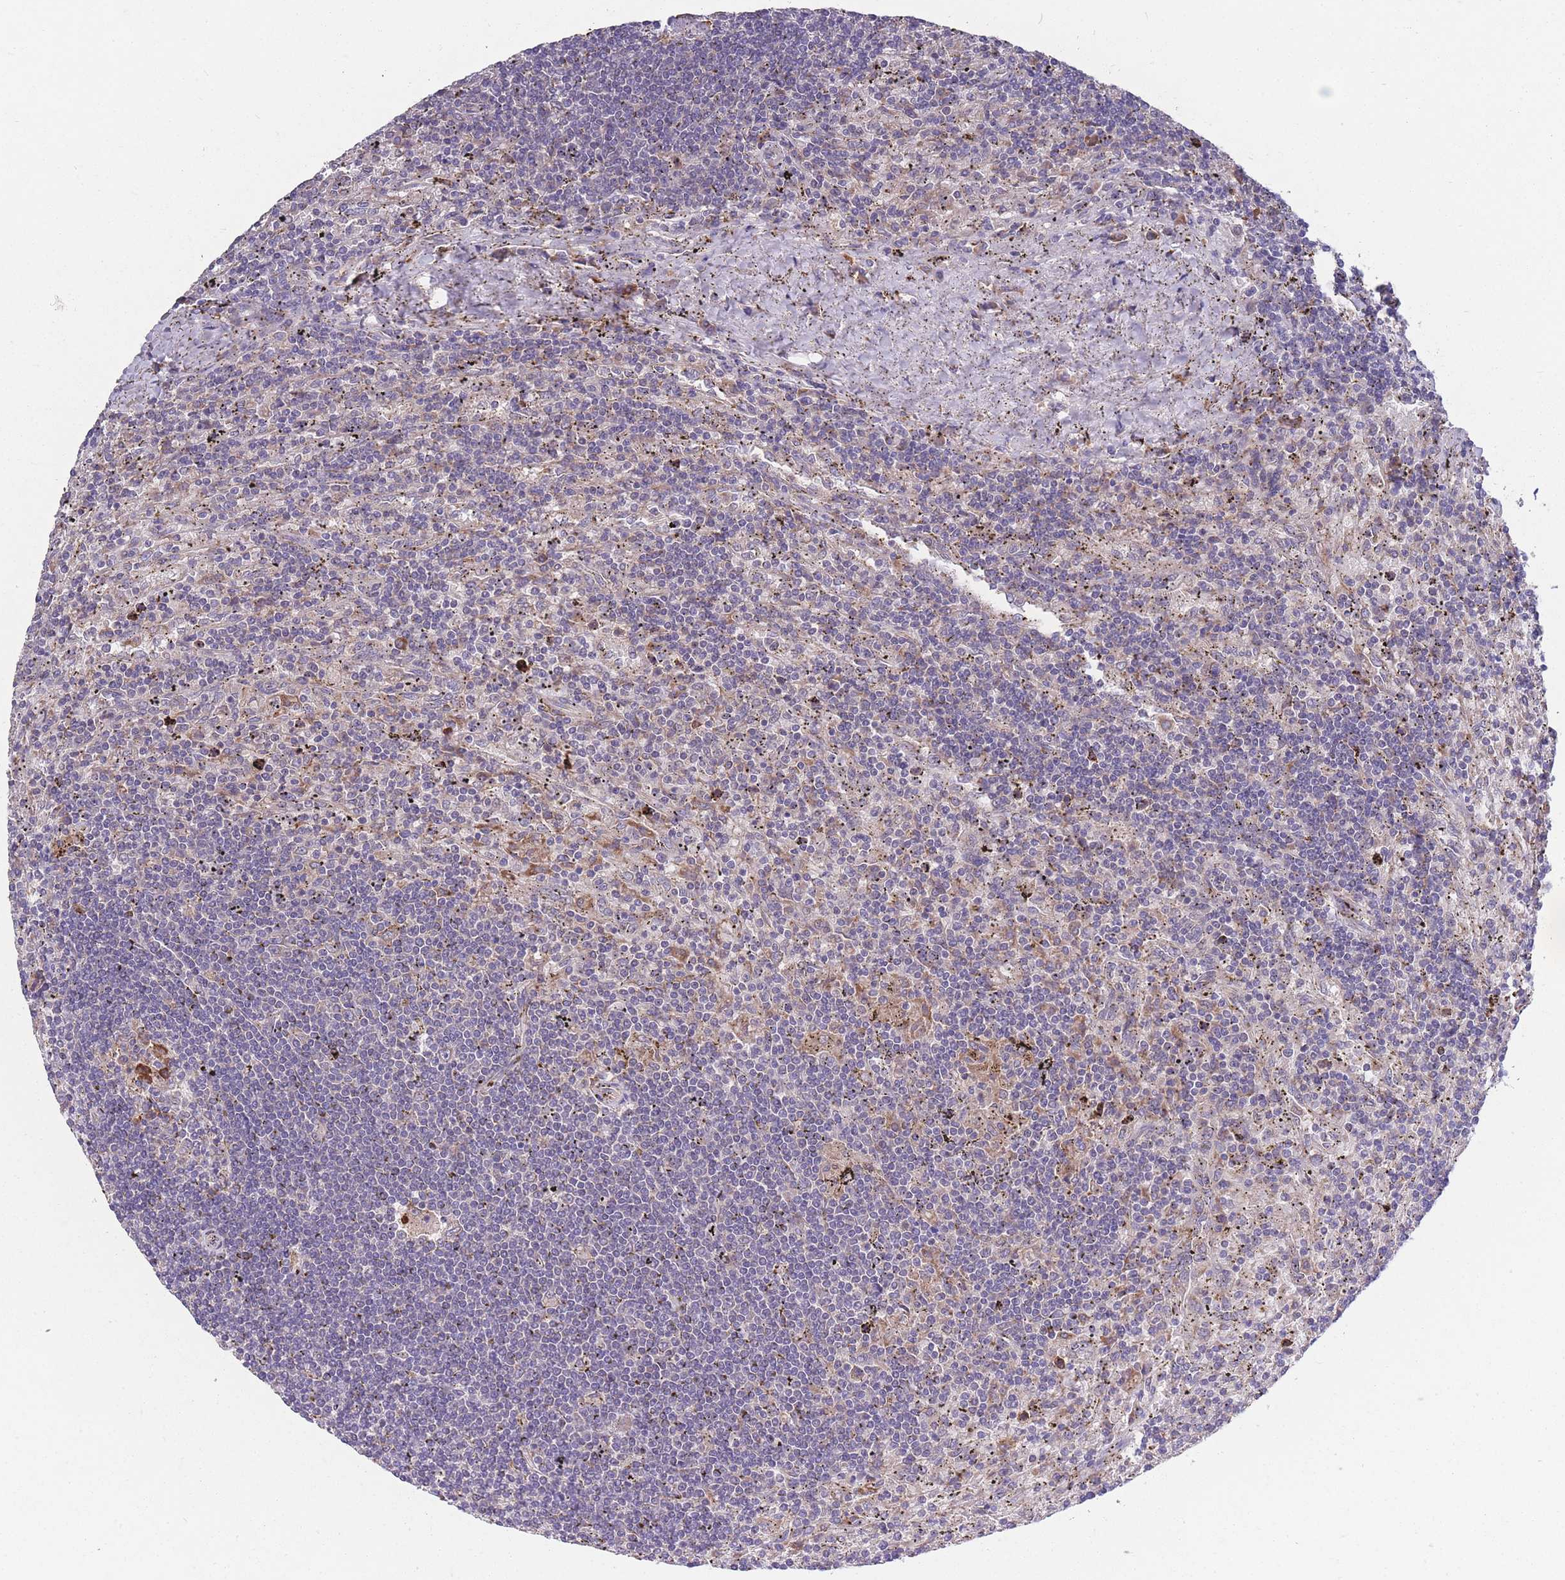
{"staining": {"intensity": "negative", "quantity": "none", "location": "none"}, "tissue": "lymphoma", "cell_type": "Tumor cells", "image_type": "cancer", "snomed": [{"axis": "morphology", "description": "Malignant lymphoma, non-Hodgkin's type, Low grade"}, {"axis": "topography", "description": "Spleen"}], "caption": "A photomicrograph of human malignant lymphoma, non-Hodgkin's type (low-grade) is negative for staining in tumor cells.", "gene": "STIM2", "patient": {"sex": "male", "age": 76}}